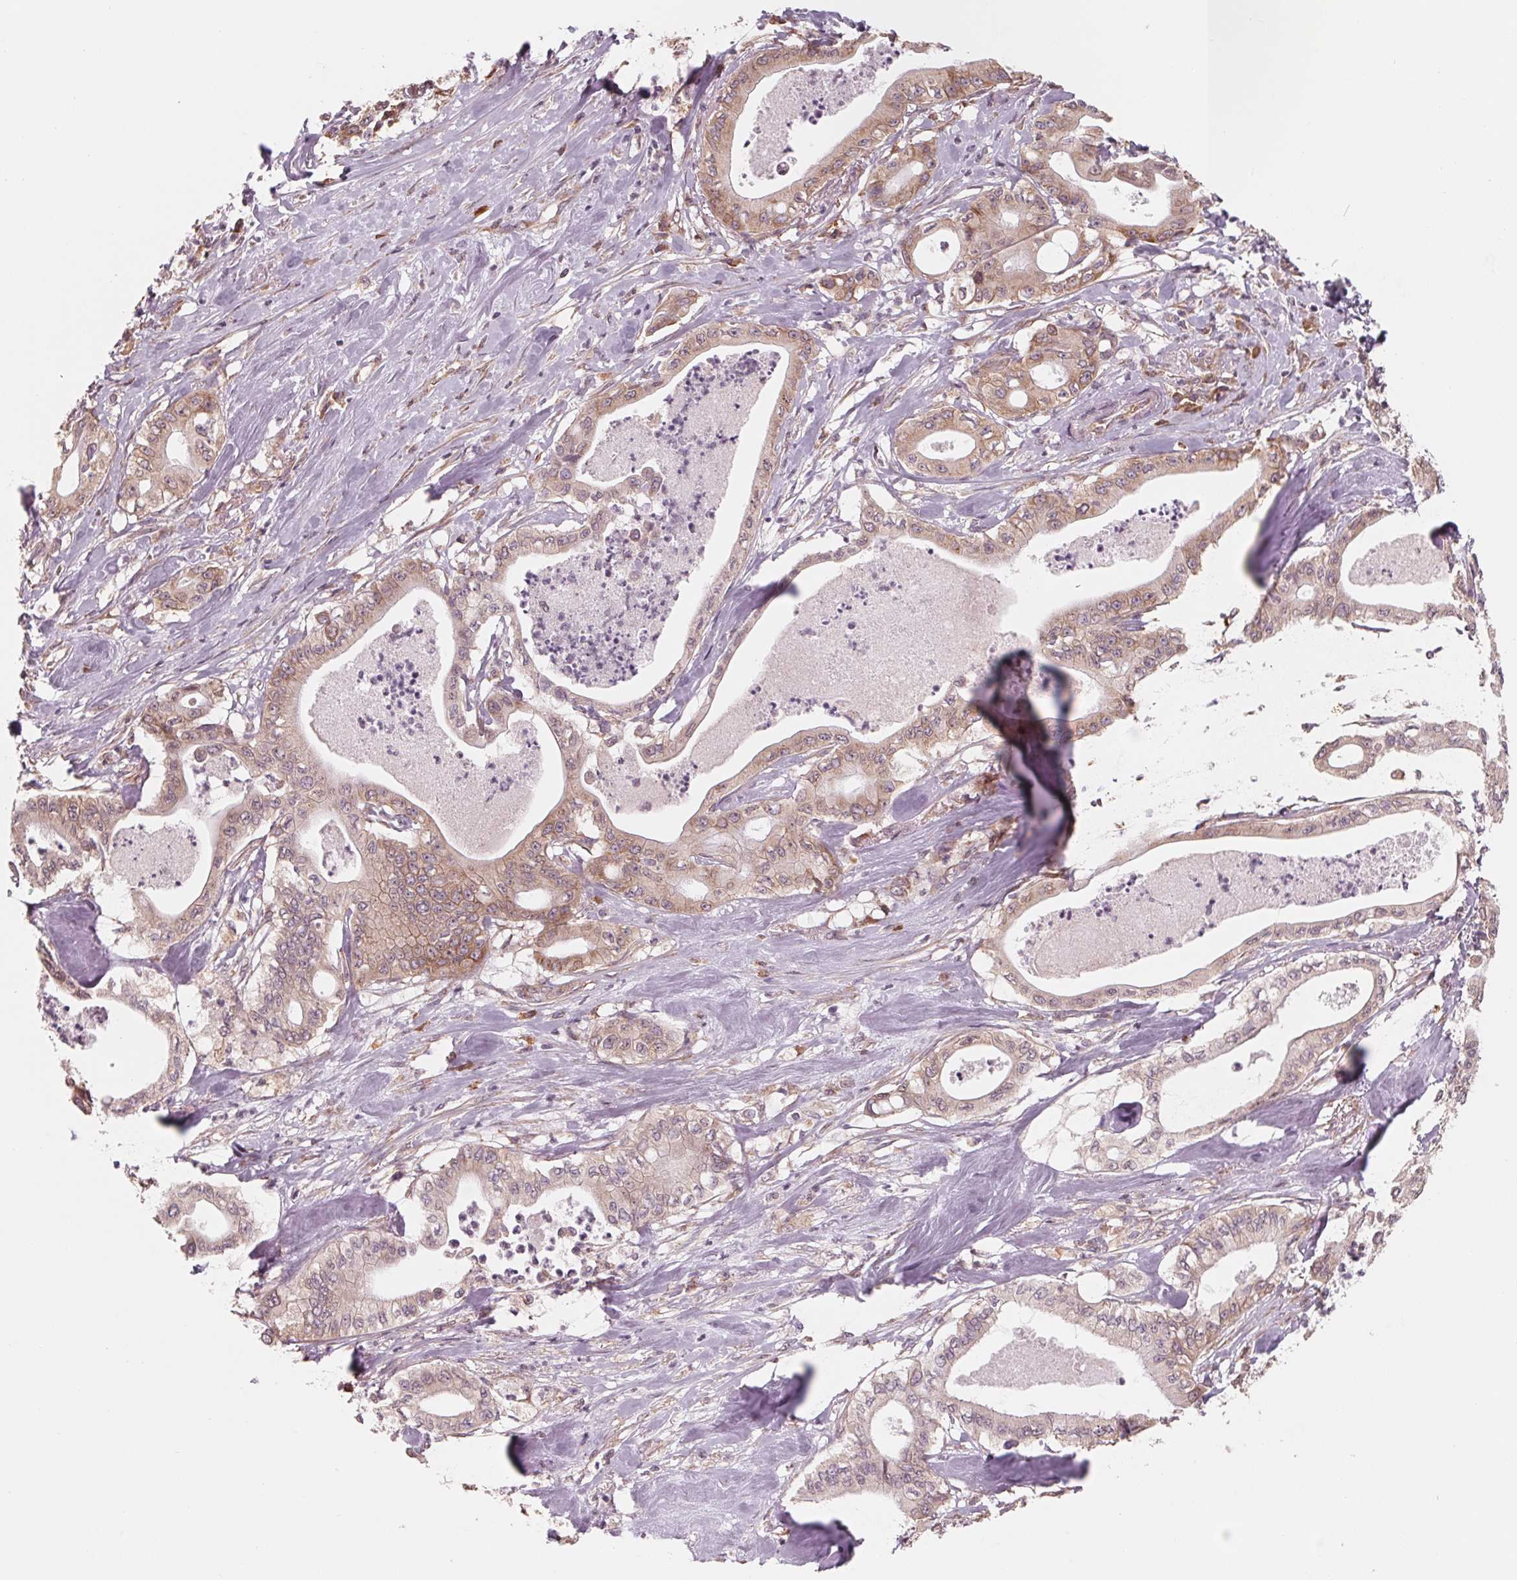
{"staining": {"intensity": "weak", "quantity": ">75%", "location": "cytoplasmic/membranous"}, "tissue": "pancreatic cancer", "cell_type": "Tumor cells", "image_type": "cancer", "snomed": [{"axis": "morphology", "description": "Adenocarcinoma, NOS"}, {"axis": "topography", "description": "Pancreas"}], "caption": "Protein analysis of pancreatic cancer tissue displays weak cytoplasmic/membranous staining in about >75% of tumor cells.", "gene": "GIGYF2", "patient": {"sex": "male", "age": 71}}